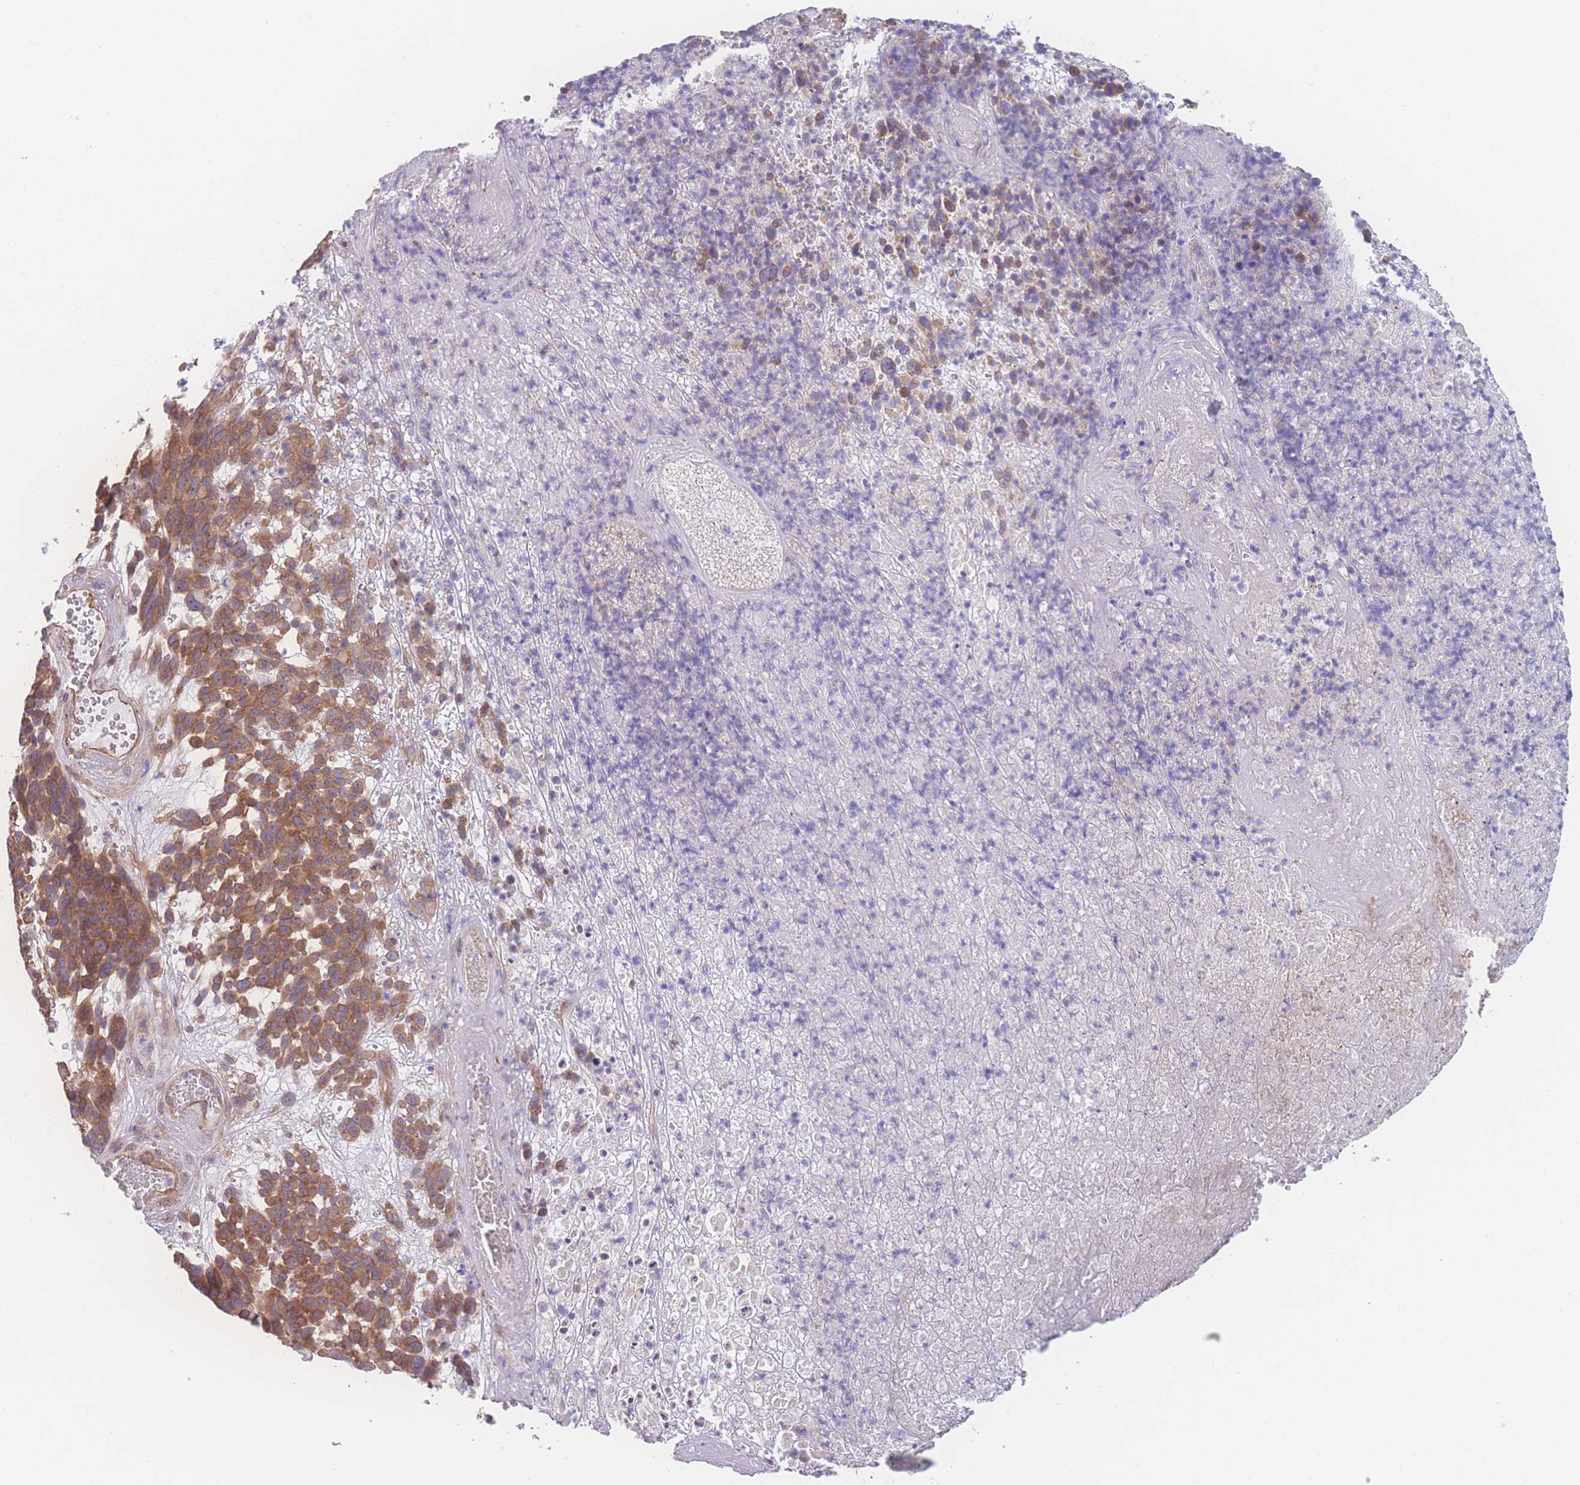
{"staining": {"intensity": "moderate", "quantity": ">75%", "location": "cytoplasmic/membranous"}, "tissue": "melanoma", "cell_type": "Tumor cells", "image_type": "cancer", "snomed": [{"axis": "morphology", "description": "Malignant melanoma, NOS"}, {"axis": "topography", "description": "Skin"}], "caption": "Brown immunohistochemical staining in human melanoma shows moderate cytoplasmic/membranous expression in about >75% of tumor cells.", "gene": "CFAP97", "patient": {"sex": "male", "age": 49}}